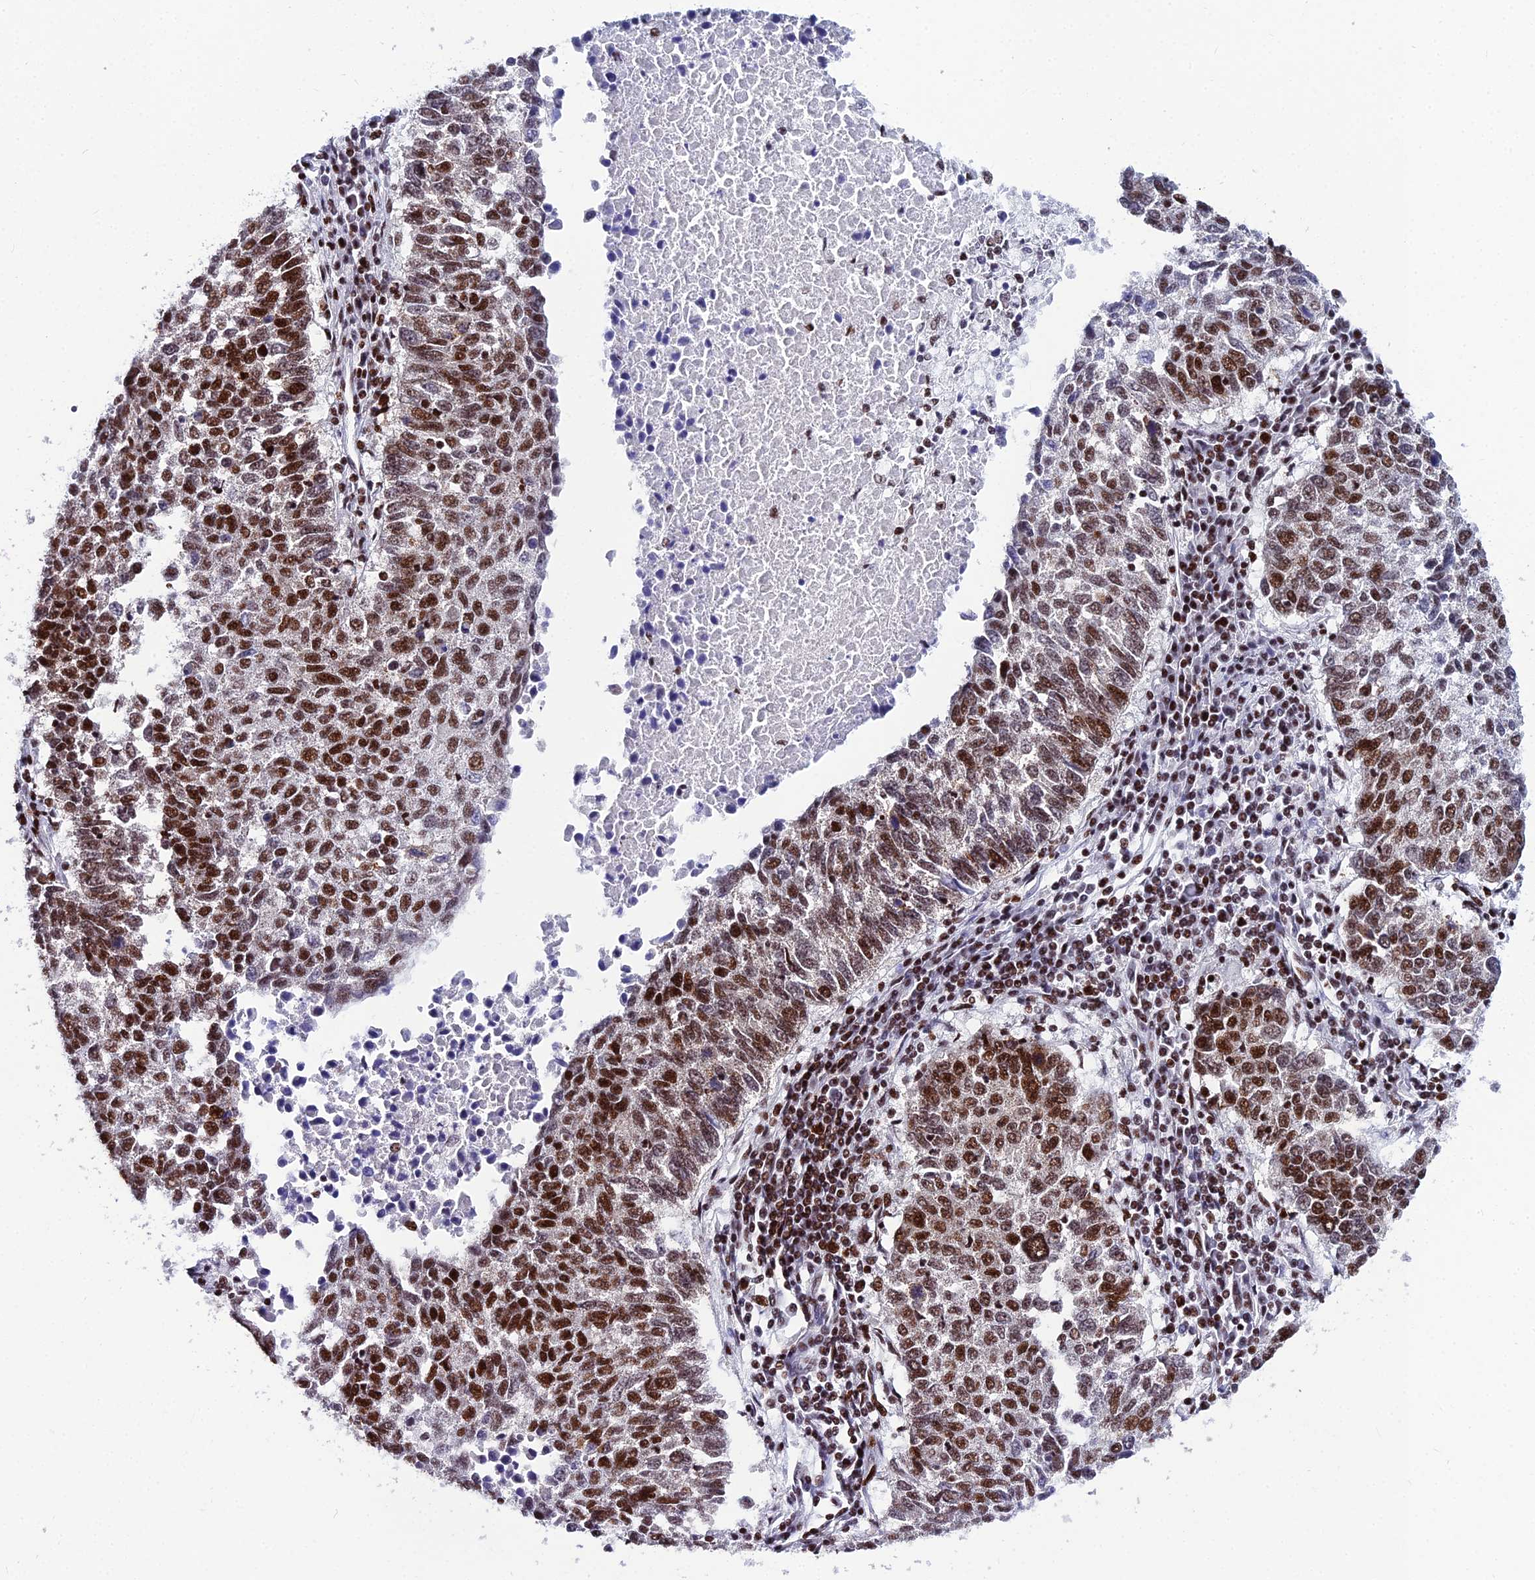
{"staining": {"intensity": "moderate", "quantity": ">75%", "location": "nuclear"}, "tissue": "lung cancer", "cell_type": "Tumor cells", "image_type": "cancer", "snomed": [{"axis": "morphology", "description": "Squamous cell carcinoma, NOS"}, {"axis": "topography", "description": "Lung"}], "caption": "IHC staining of lung squamous cell carcinoma, which displays medium levels of moderate nuclear expression in about >75% of tumor cells indicating moderate nuclear protein expression. The staining was performed using DAB (3,3'-diaminobenzidine) (brown) for protein detection and nuclei were counterstained in hematoxylin (blue).", "gene": "HNRNPH1", "patient": {"sex": "male", "age": 73}}